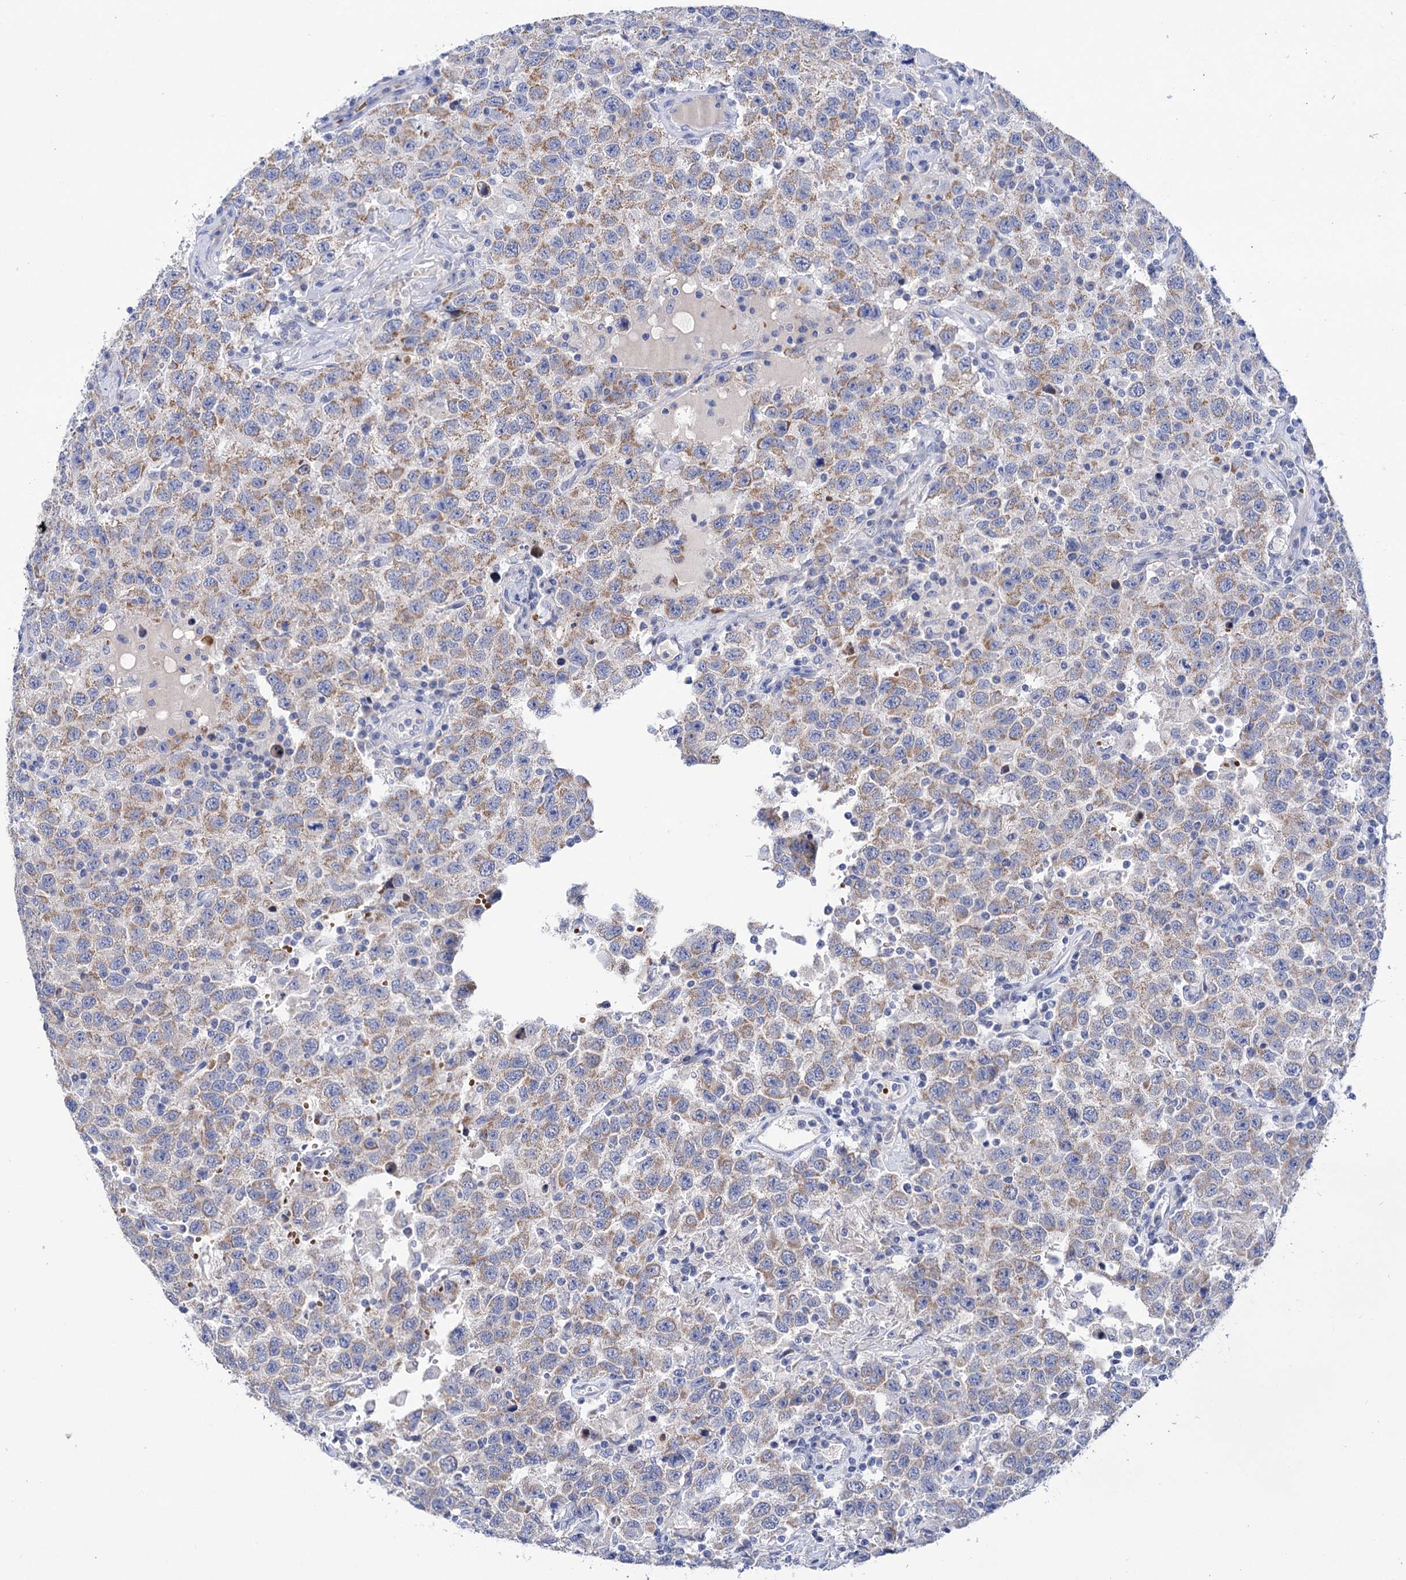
{"staining": {"intensity": "strong", "quantity": "25%-75%", "location": "cytoplasmic/membranous"}, "tissue": "testis cancer", "cell_type": "Tumor cells", "image_type": "cancer", "snomed": [{"axis": "morphology", "description": "Seminoma, NOS"}, {"axis": "topography", "description": "Testis"}], "caption": "Immunohistochemical staining of testis seminoma shows strong cytoplasmic/membranous protein staining in approximately 25%-75% of tumor cells.", "gene": "YARS2", "patient": {"sex": "male", "age": 41}}